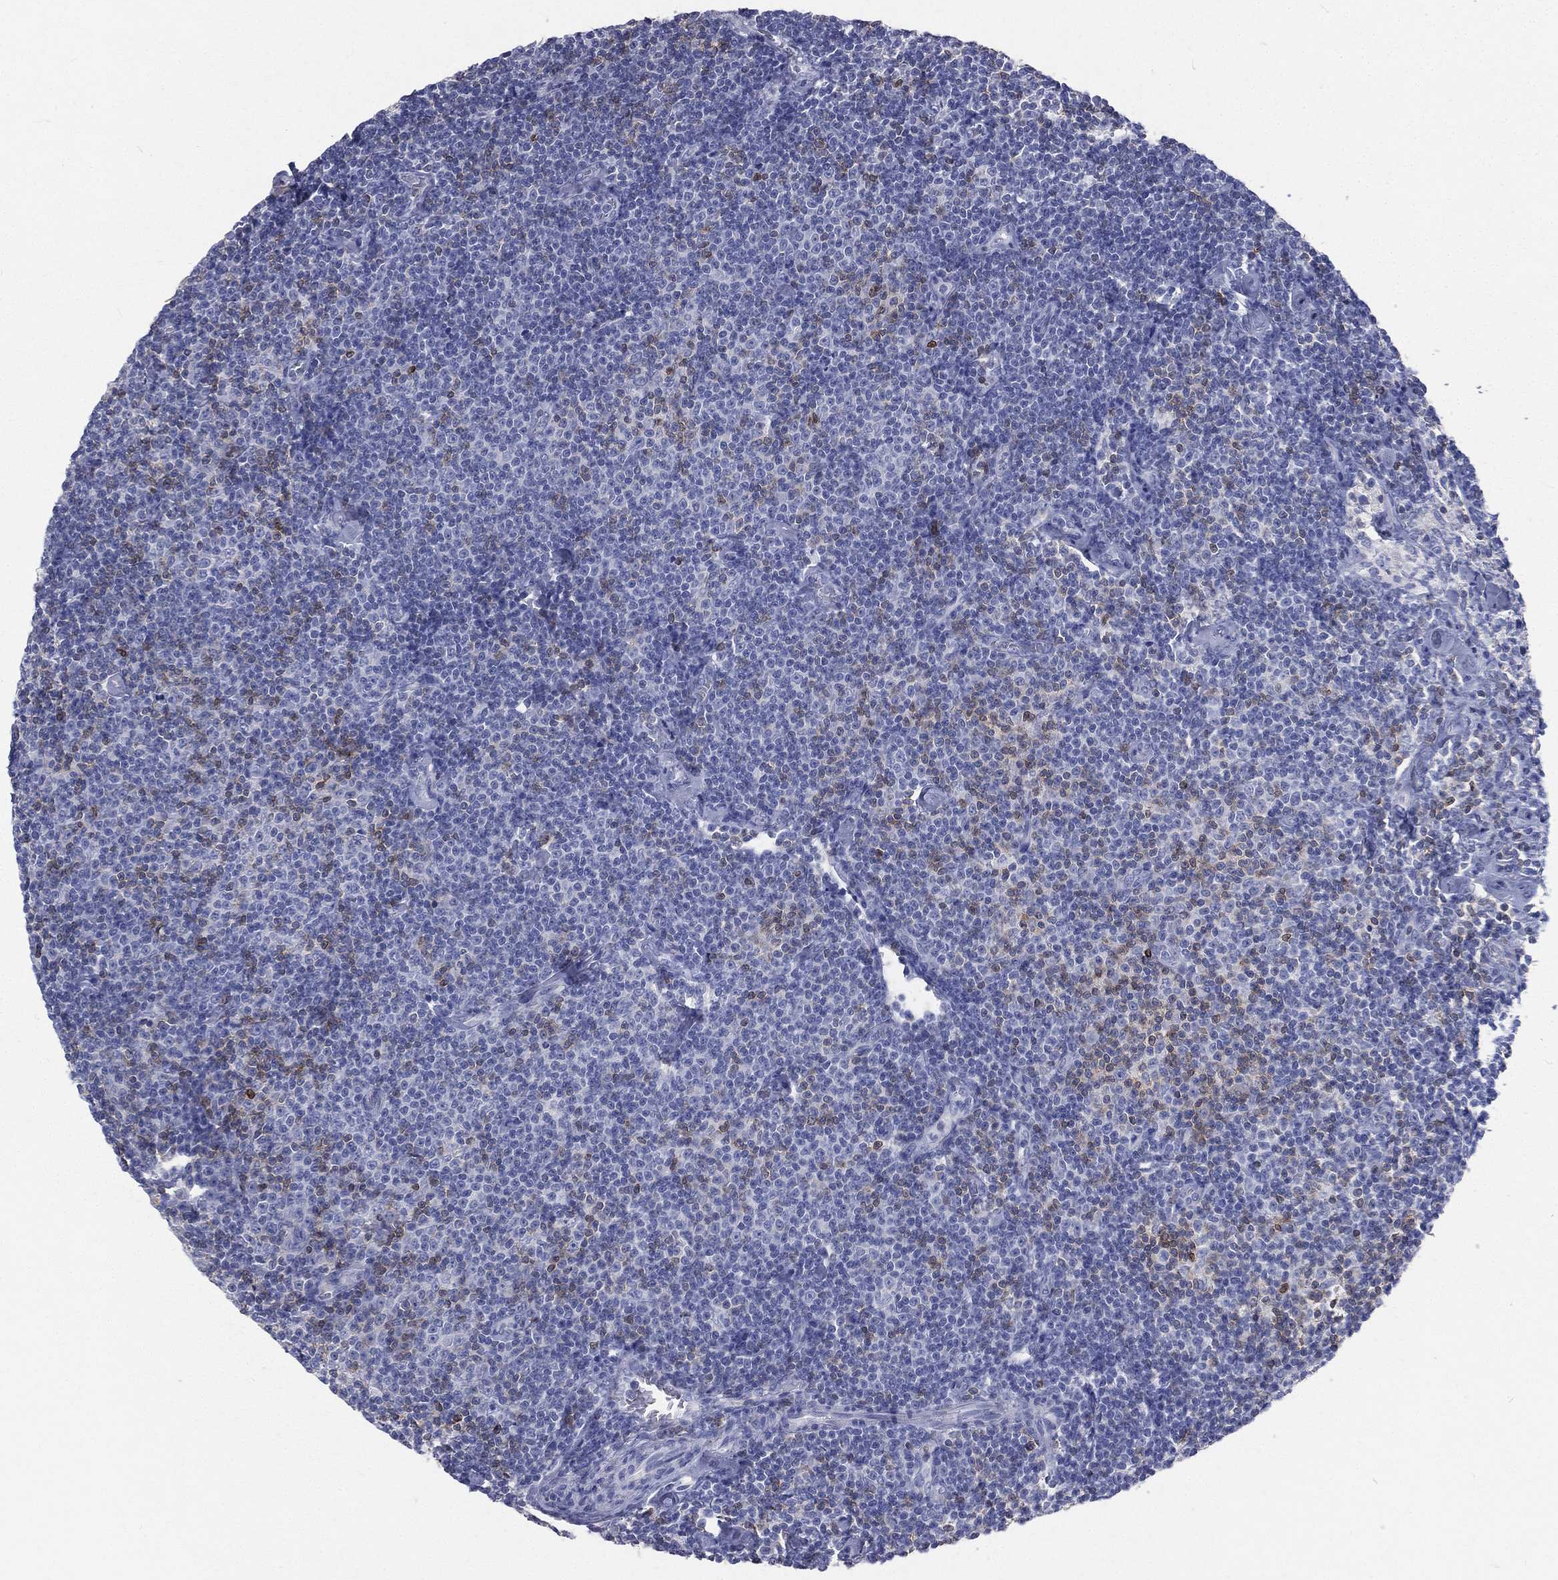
{"staining": {"intensity": "negative", "quantity": "none", "location": "none"}, "tissue": "lymphoma", "cell_type": "Tumor cells", "image_type": "cancer", "snomed": [{"axis": "morphology", "description": "Malignant lymphoma, non-Hodgkin's type, Low grade"}, {"axis": "topography", "description": "Lymph node"}], "caption": "High magnification brightfield microscopy of lymphoma stained with DAB (brown) and counterstained with hematoxylin (blue): tumor cells show no significant staining. The staining is performed using DAB brown chromogen with nuclei counter-stained in using hematoxylin.", "gene": "CD3D", "patient": {"sex": "male", "age": 81}}